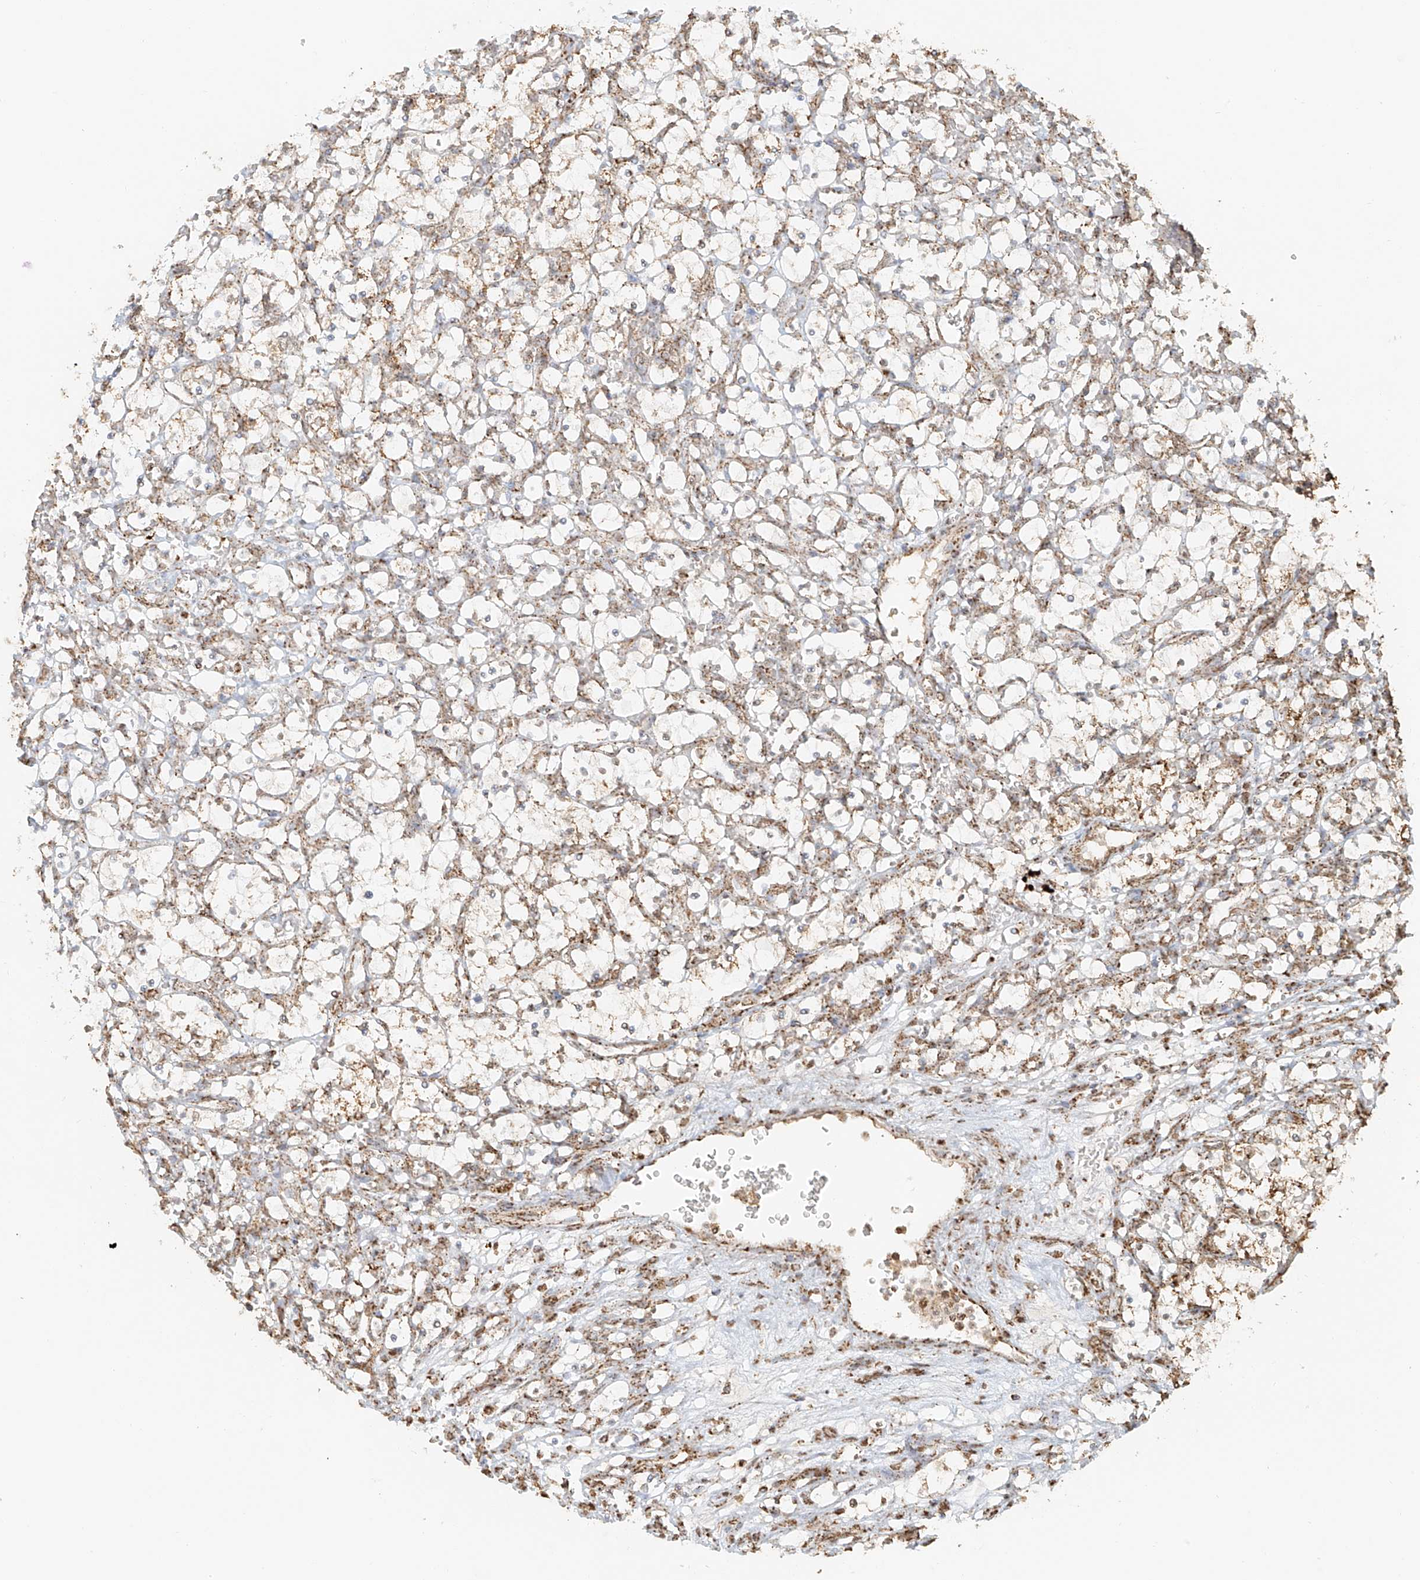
{"staining": {"intensity": "moderate", "quantity": ">75%", "location": "cytoplasmic/membranous"}, "tissue": "renal cancer", "cell_type": "Tumor cells", "image_type": "cancer", "snomed": [{"axis": "morphology", "description": "Adenocarcinoma, NOS"}, {"axis": "topography", "description": "Kidney"}], "caption": "Renal cancer (adenocarcinoma) stained for a protein (brown) demonstrates moderate cytoplasmic/membranous positive positivity in approximately >75% of tumor cells.", "gene": "MIPEP", "patient": {"sex": "female", "age": 69}}